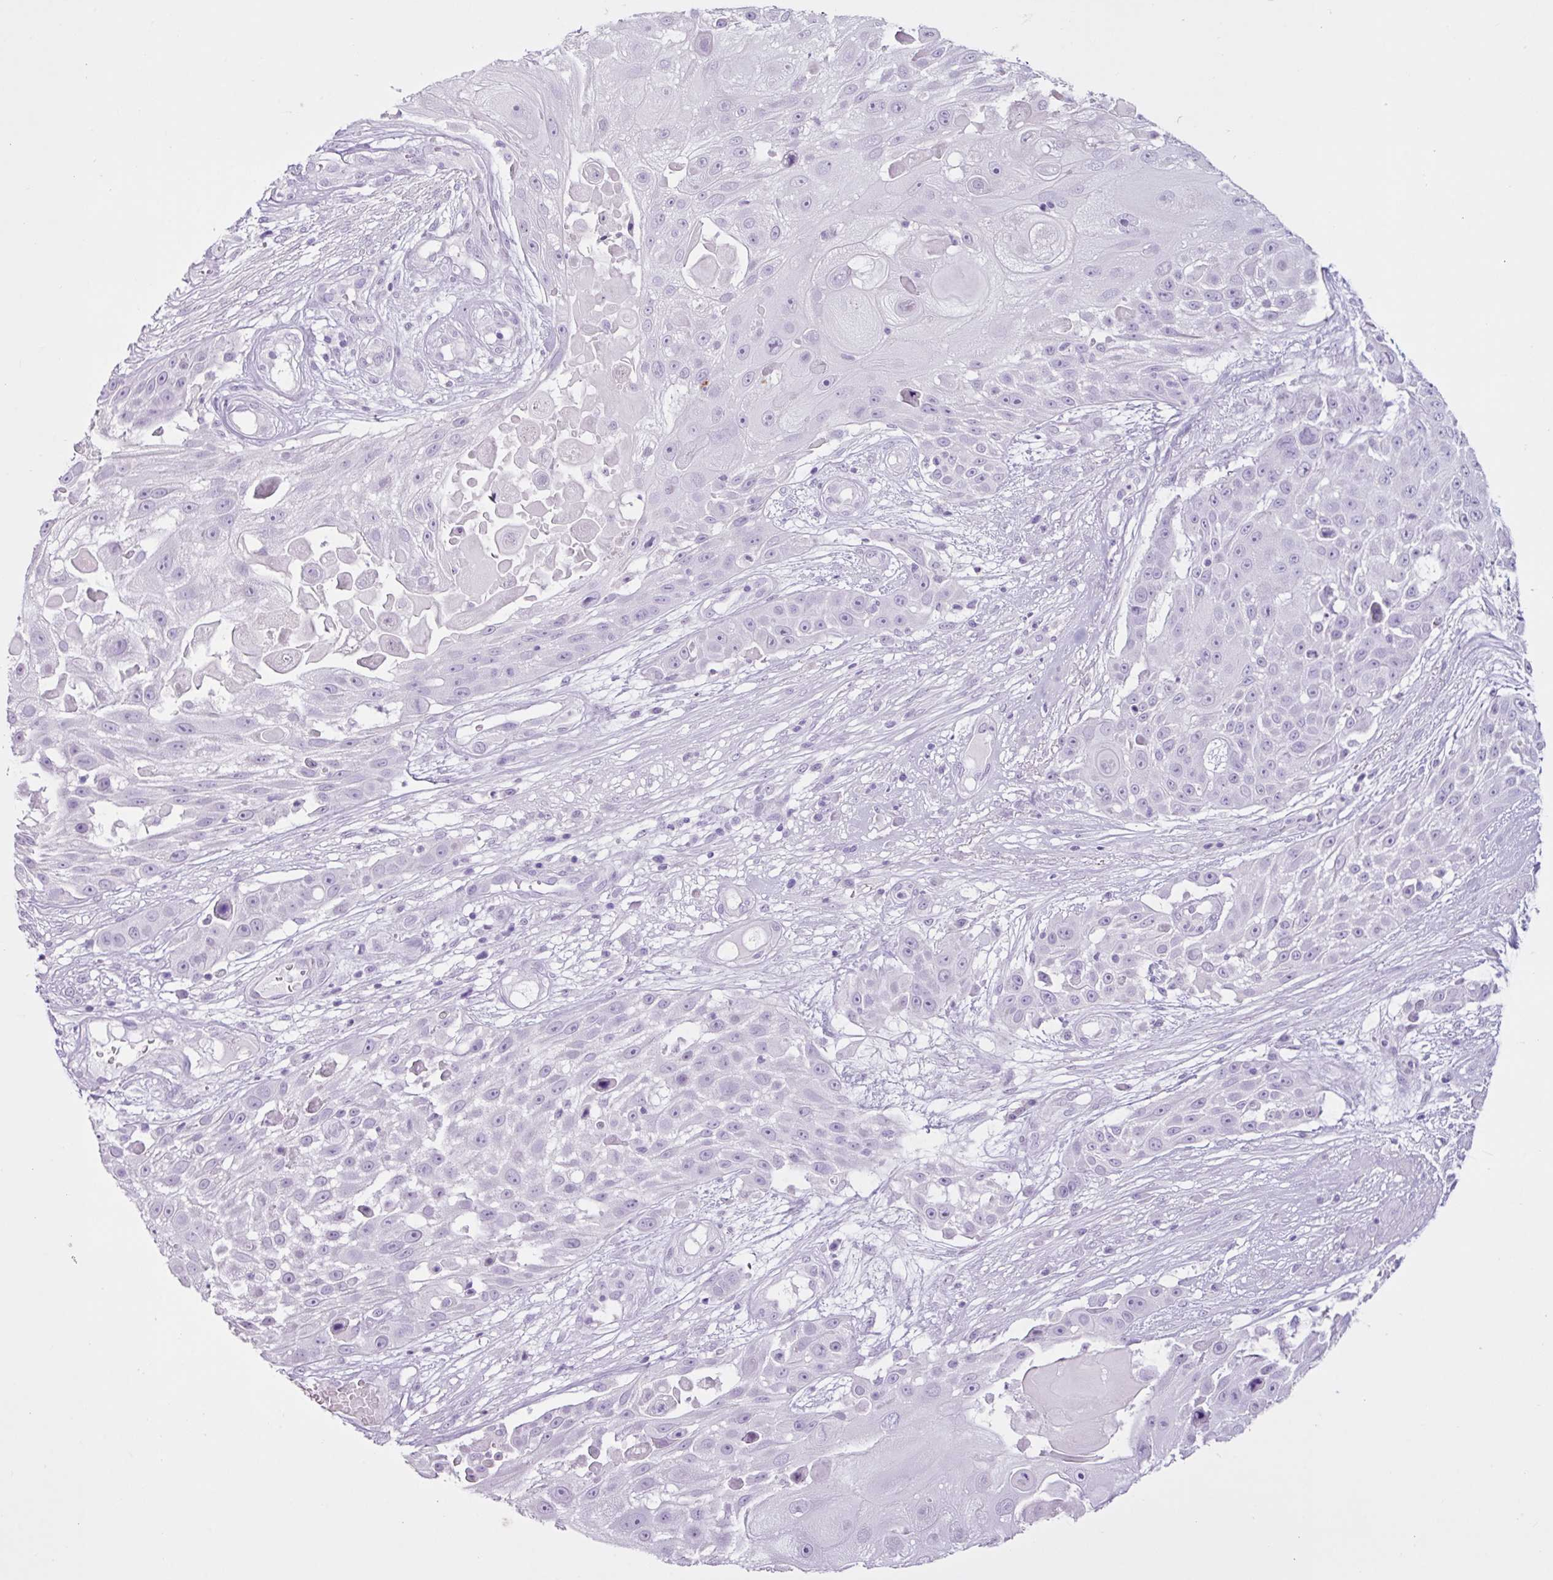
{"staining": {"intensity": "negative", "quantity": "none", "location": "none"}, "tissue": "skin cancer", "cell_type": "Tumor cells", "image_type": "cancer", "snomed": [{"axis": "morphology", "description": "Squamous cell carcinoma, NOS"}, {"axis": "topography", "description": "Skin"}], "caption": "Tumor cells are negative for protein expression in human squamous cell carcinoma (skin). (DAB (3,3'-diaminobenzidine) immunohistochemistry, high magnification).", "gene": "PGR", "patient": {"sex": "female", "age": 86}}